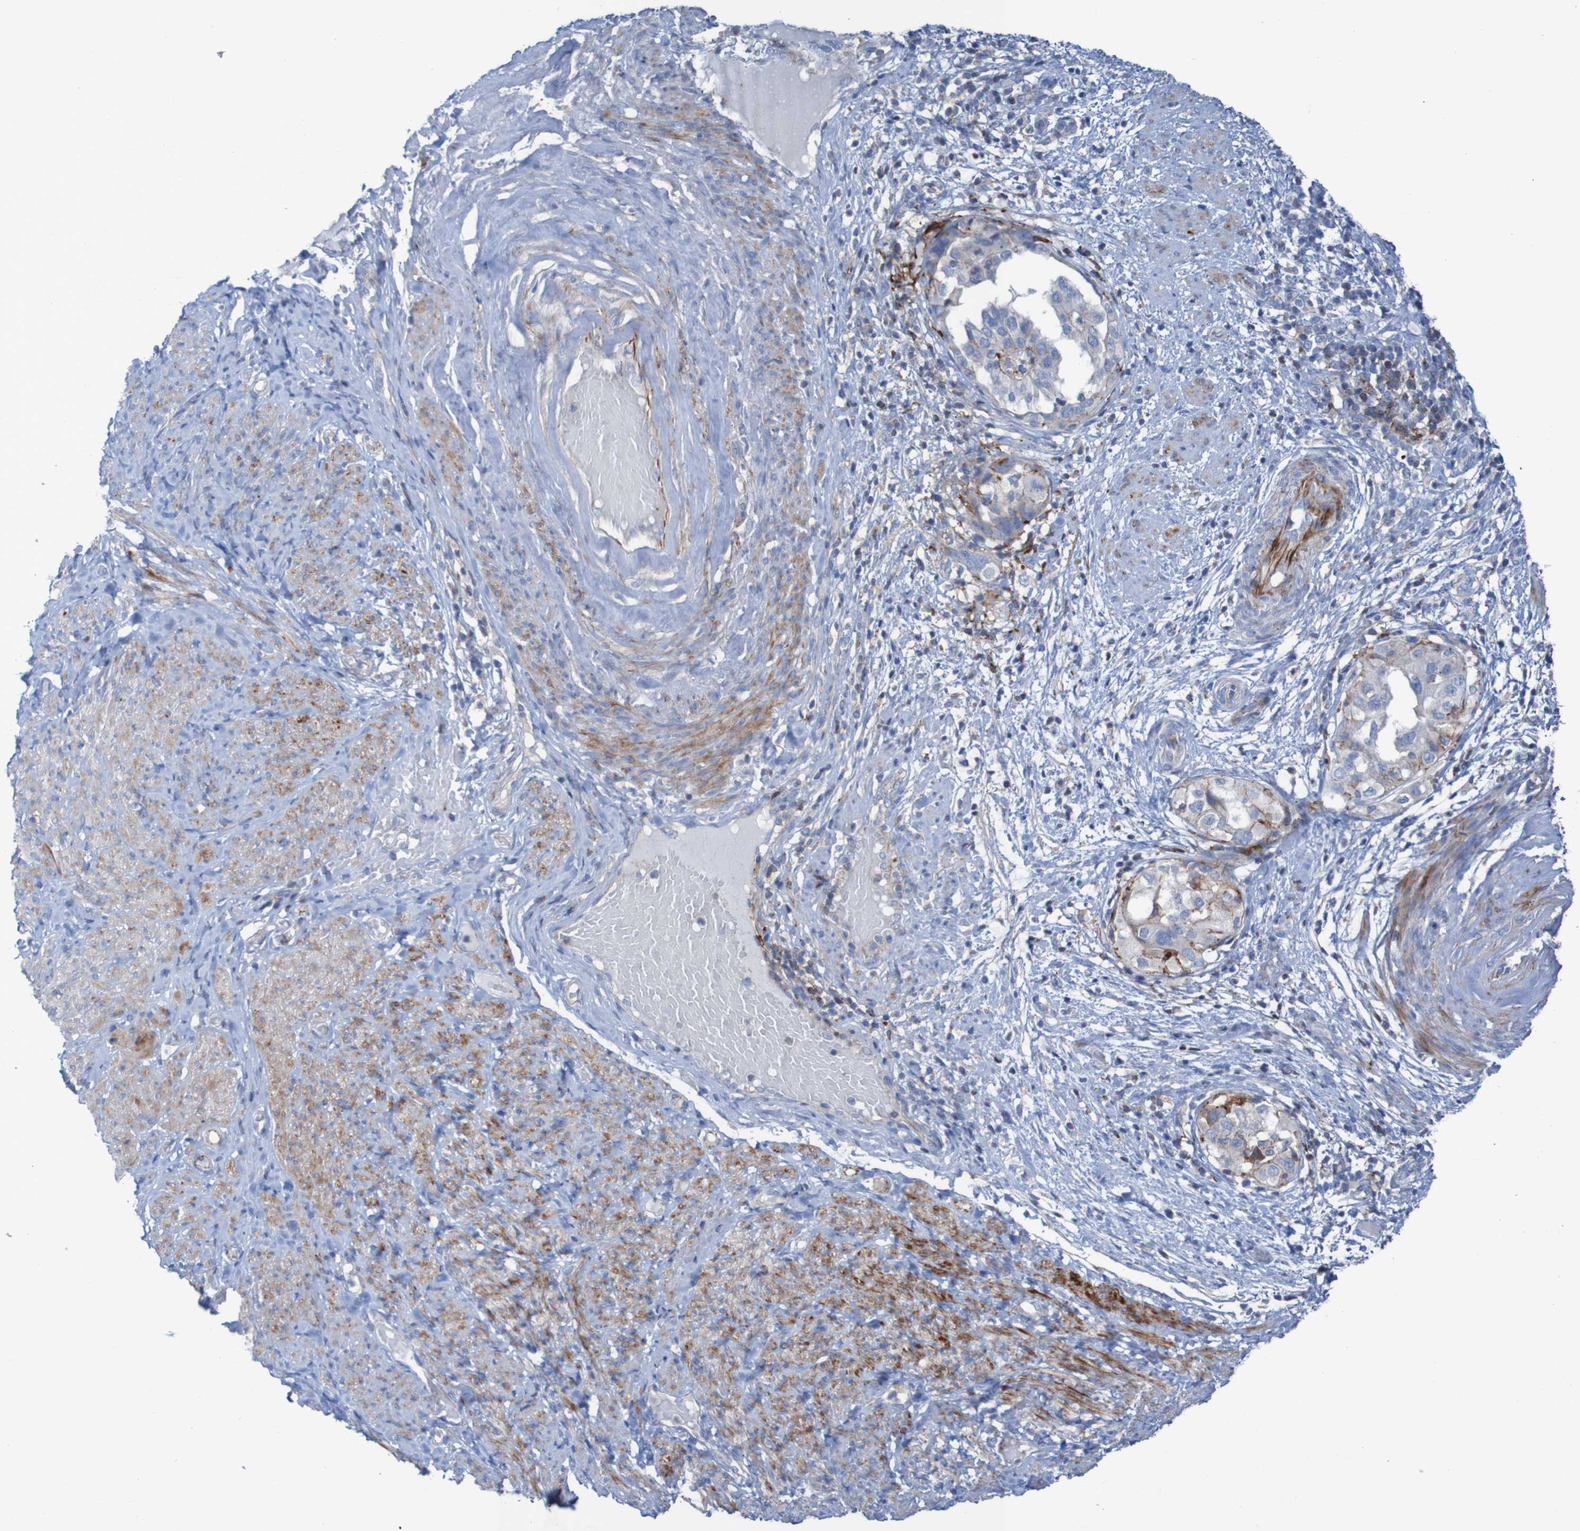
{"staining": {"intensity": "strong", "quantity": "<25%", "location": "cytoplasmic/membranous"}, "tissue": "endometrial cancer", "cell_type": "Tumor cells", "image_type": "cancer", "snomed": [{"axis": "morphology", "description": "Adenocarcinoma, NOS"}, {"axis": "topography", "description": "Endometrium"}], "caption": "Immunohistochemistry (IHC) photomicrograph of endometrial adenocarcinoma stained for a protein (brown), which demonstrates medium levels of strong cytoplasmic/membranous staining in approximately <25% of tumor cells.", "gene": "RNF182", "patient": {"sex": "female", "age": 85}}